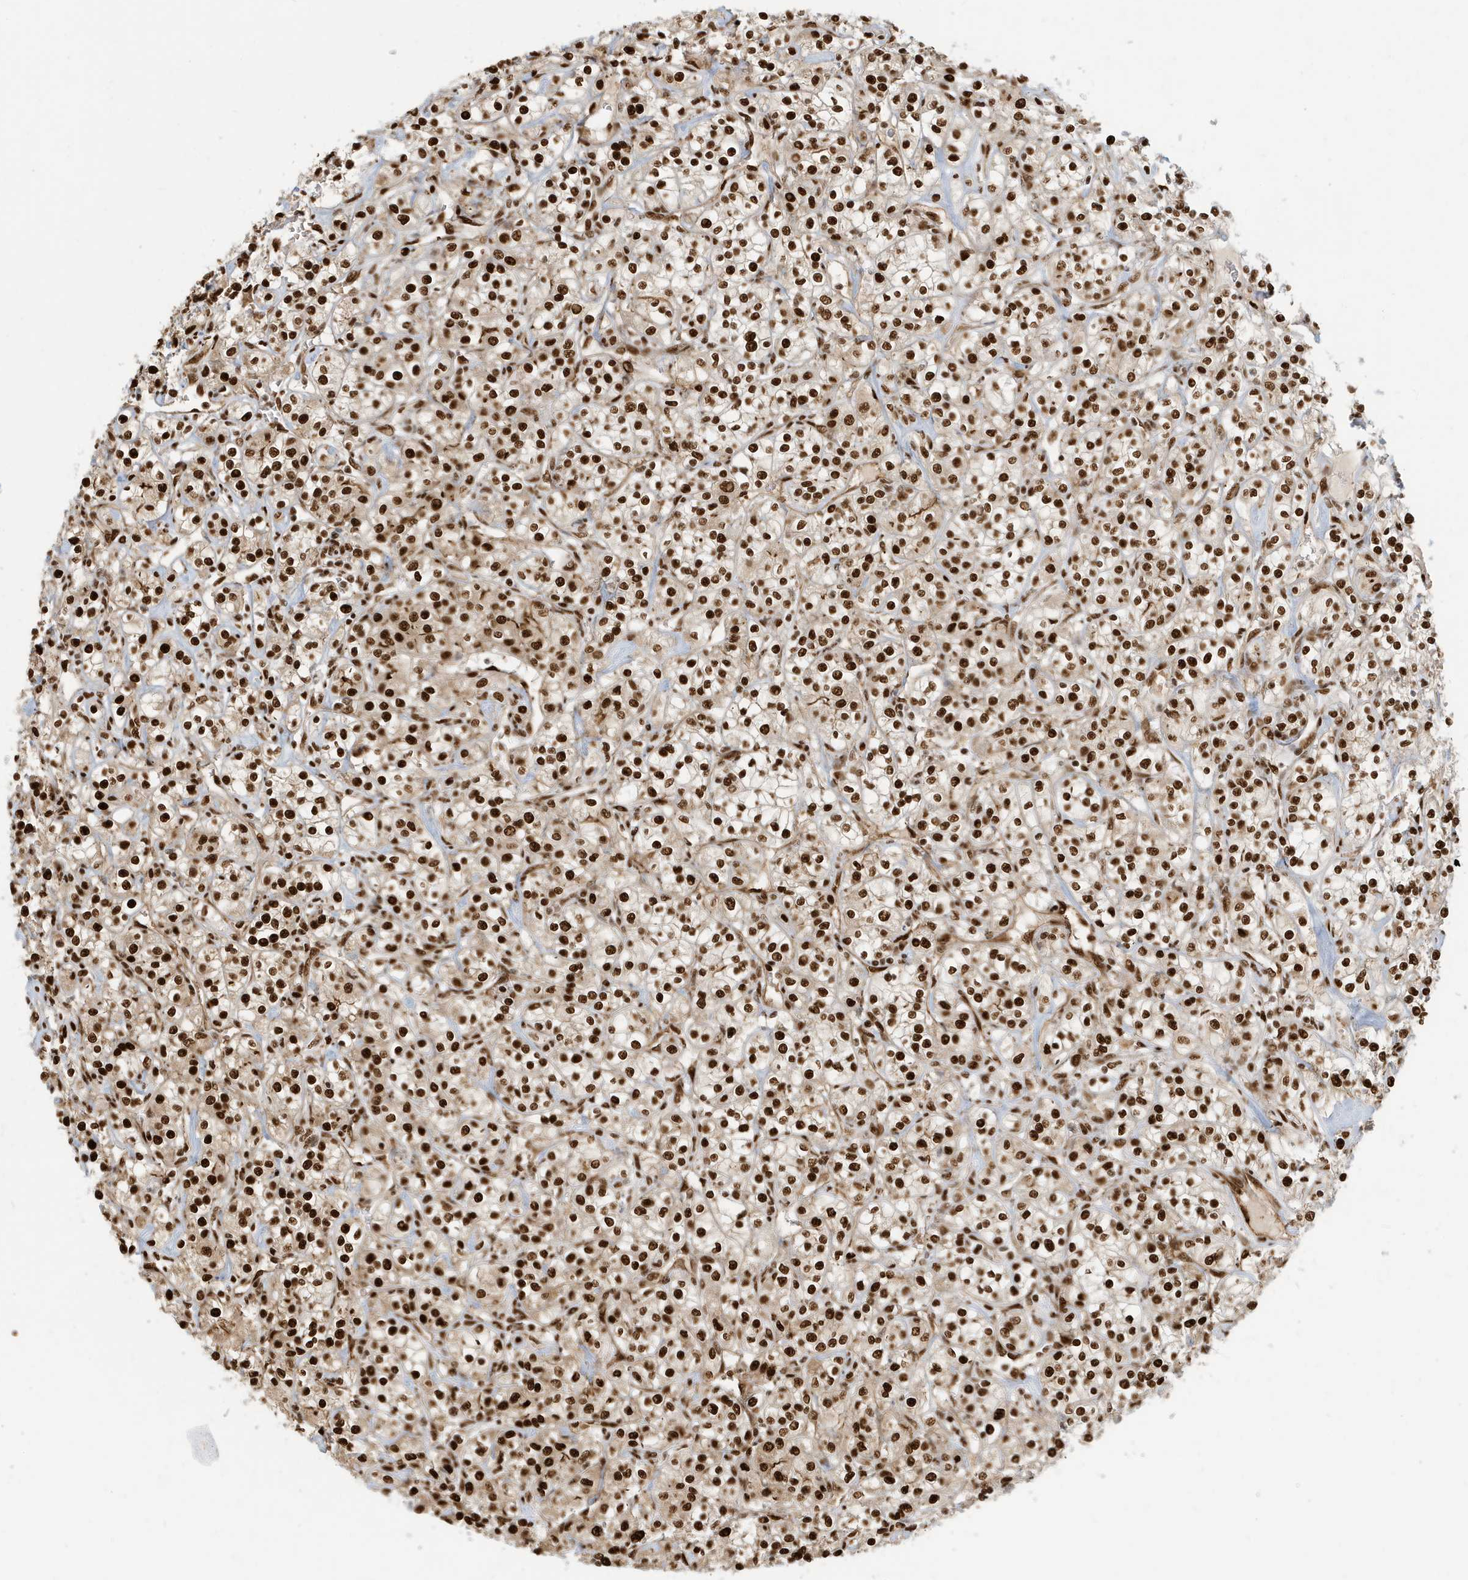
{"staining": {"intensity": "strong", "quantity": ">75%", "location": "nuclear"}, "tissue": "renal cancer", "cell_type": "Tumor cells", "image_type": "cancer", "snomed": [{"axis": "morphology", "description": "Adenocarcinoma, NOS"}, {"axis": "topography", "description": "Kidney"}], "caption": "A photomicrograph of renal adenocarcinoma stained for a protein displays strong nuclear brown staining in tumor cells. (DAB IHC, brown staining for protein, blue staining for nuclei).", "gene": "CKS2", "patient": {"sex": "male", "age": 77}}